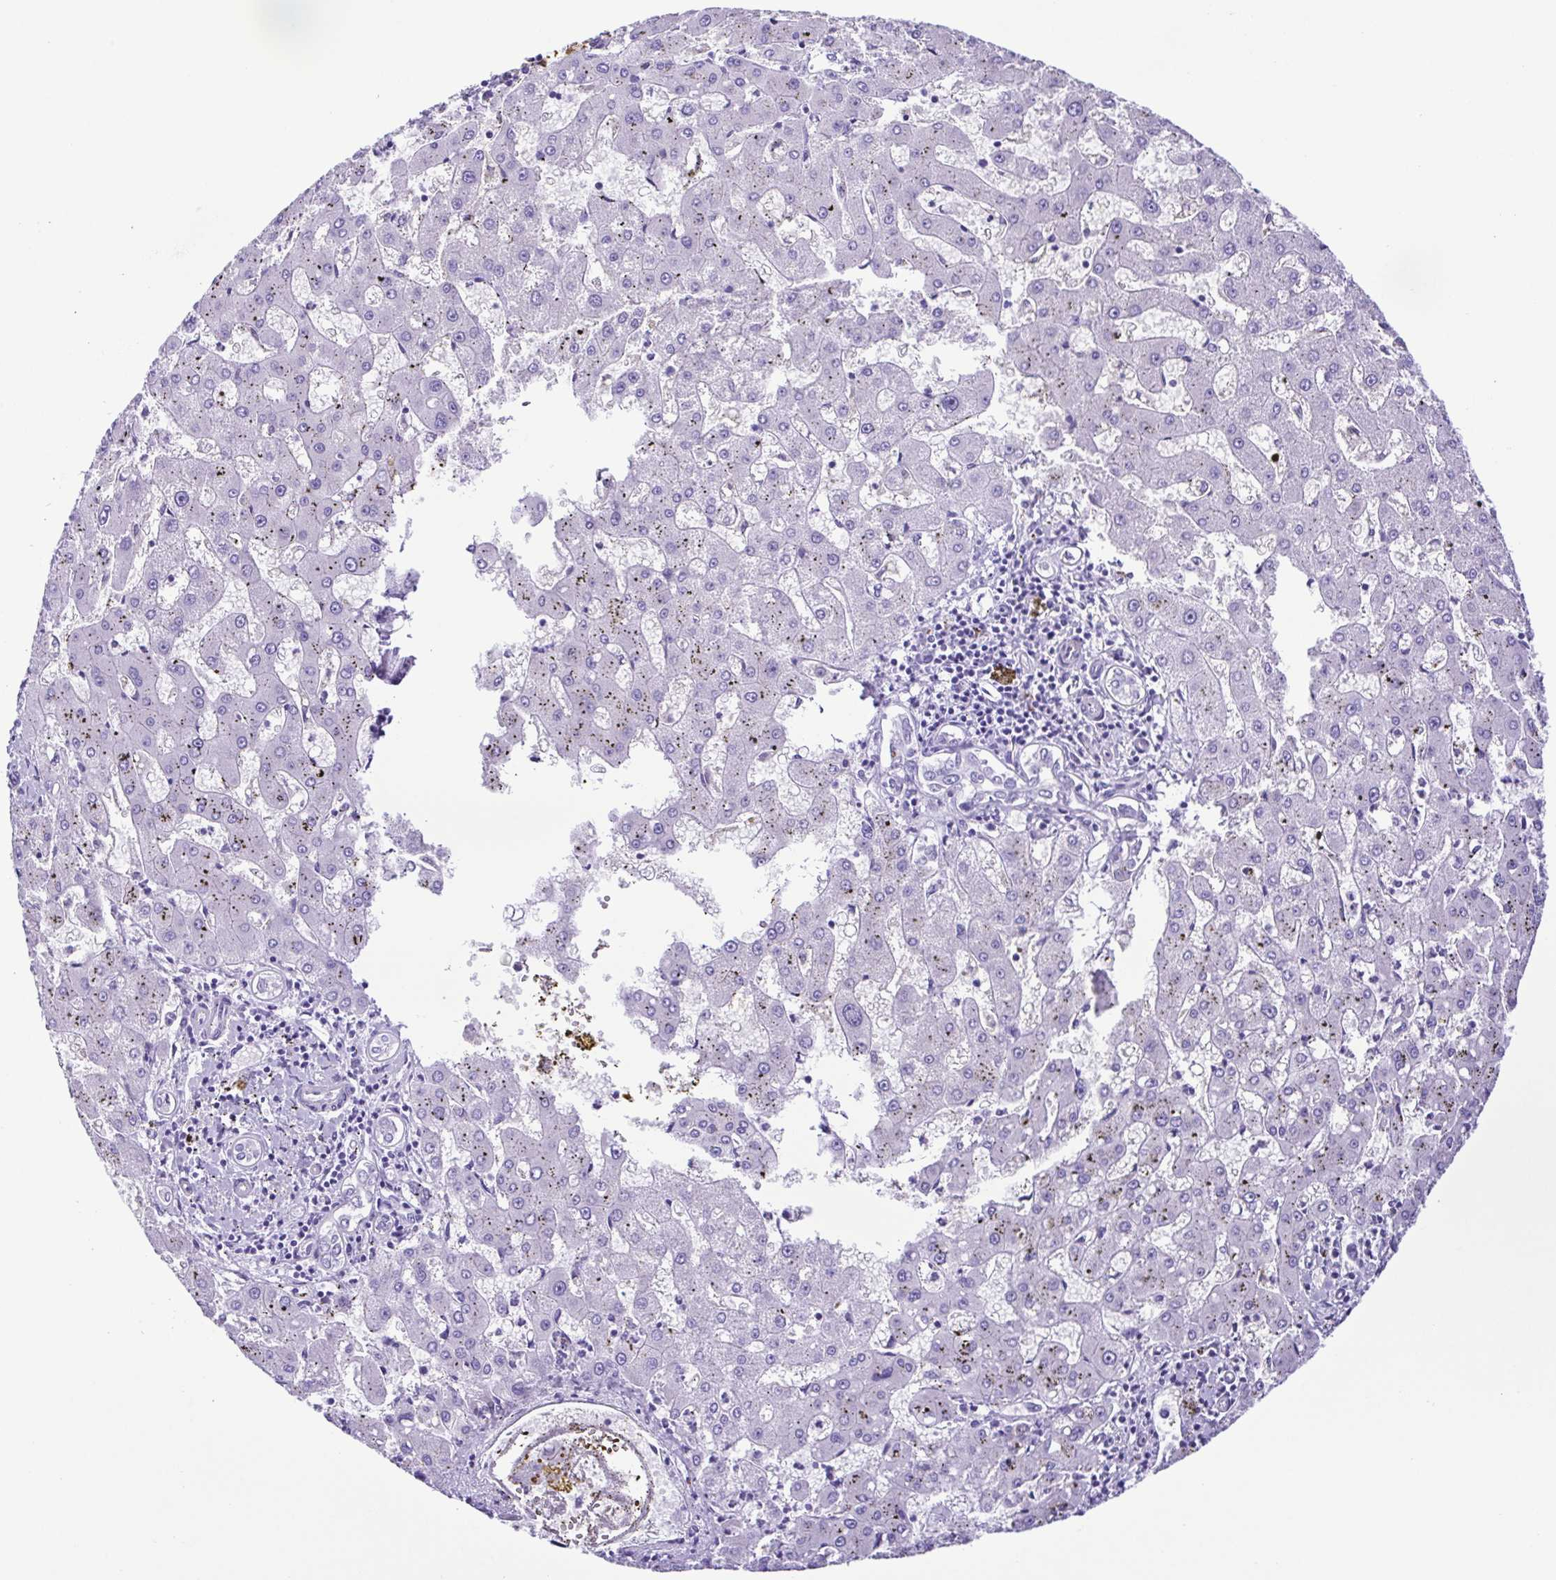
{"staining": {"intensity": "negative", "quantity": "none", "location": "none"}, "tissue": "liver cancer", "cell_type": "Tumor cells", "image_type": "cancer", "snomed": [{"axis": "morphology", "description": "Carcinoma, Hepatocellular, NOS"}, {"axis": "topography", "description": "Liver"}], "caption": "Histopathology image shows no significant protein expression in tumor cells of liver cancer (hepatocellular carcinoma). (Immunohistochemistry (ihc), brightfield microscopy, high magnification).", "gene": "PAK3", "patient": {"sex": "male", "age": 67}}